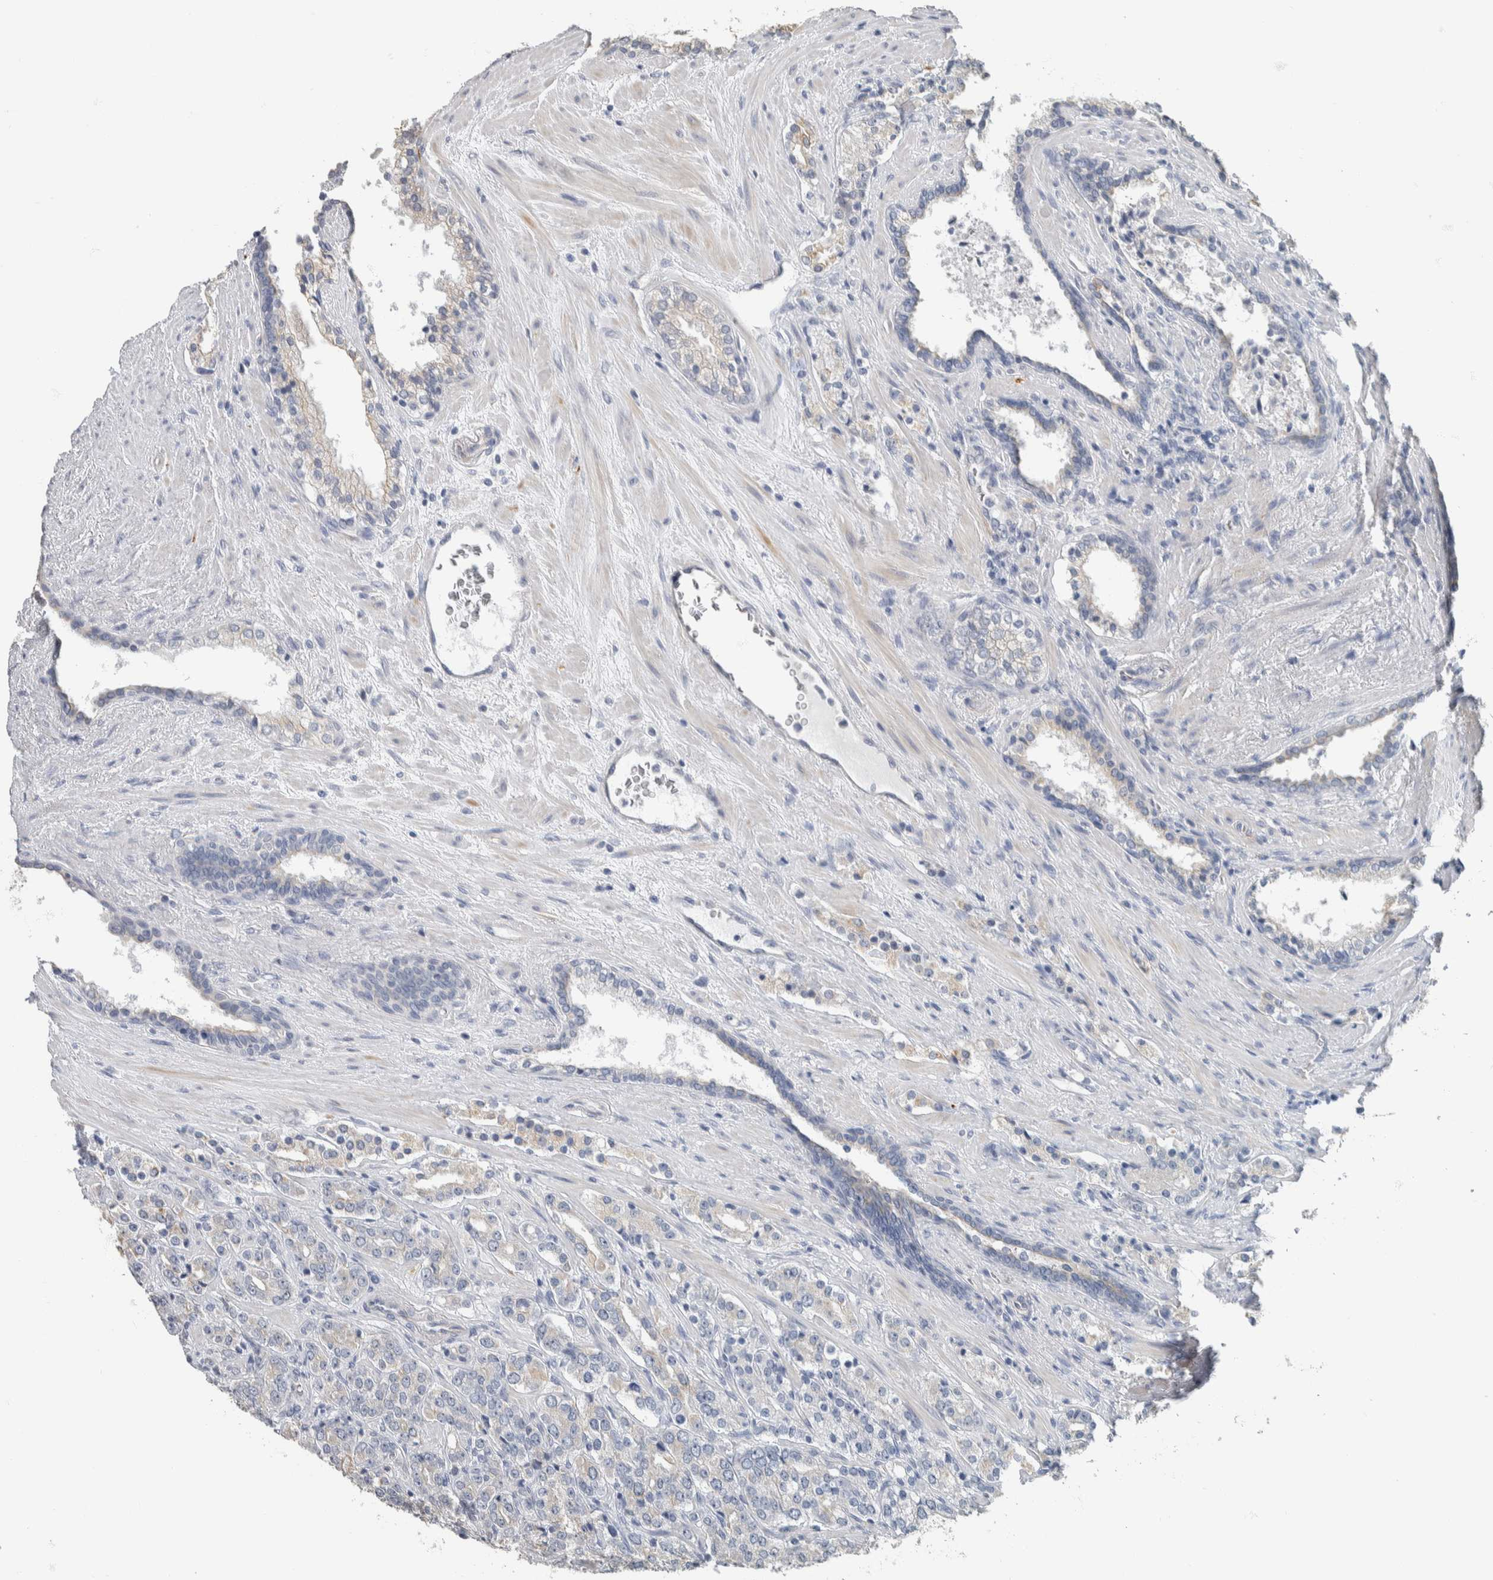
{"staining": {"intensity": "negative", "quantity": "none", "location": "none"}, "tissue": "prostate cancer", "cell_type": "Tumor cells", "image_type": "cancer", "snomed": [{"axis": "morphology", "description": "Adenocarcinoma, High grade"}, {"axis": "topography", "description": "Prostate"}], "caption": "A photomicrograph of adenocarcinoma (high-grade) (prostate) stained for a protein reveals no brown staining in tumor cells.", "gene": "NEFM", "patient": {"sex": "male", "age": 71}}